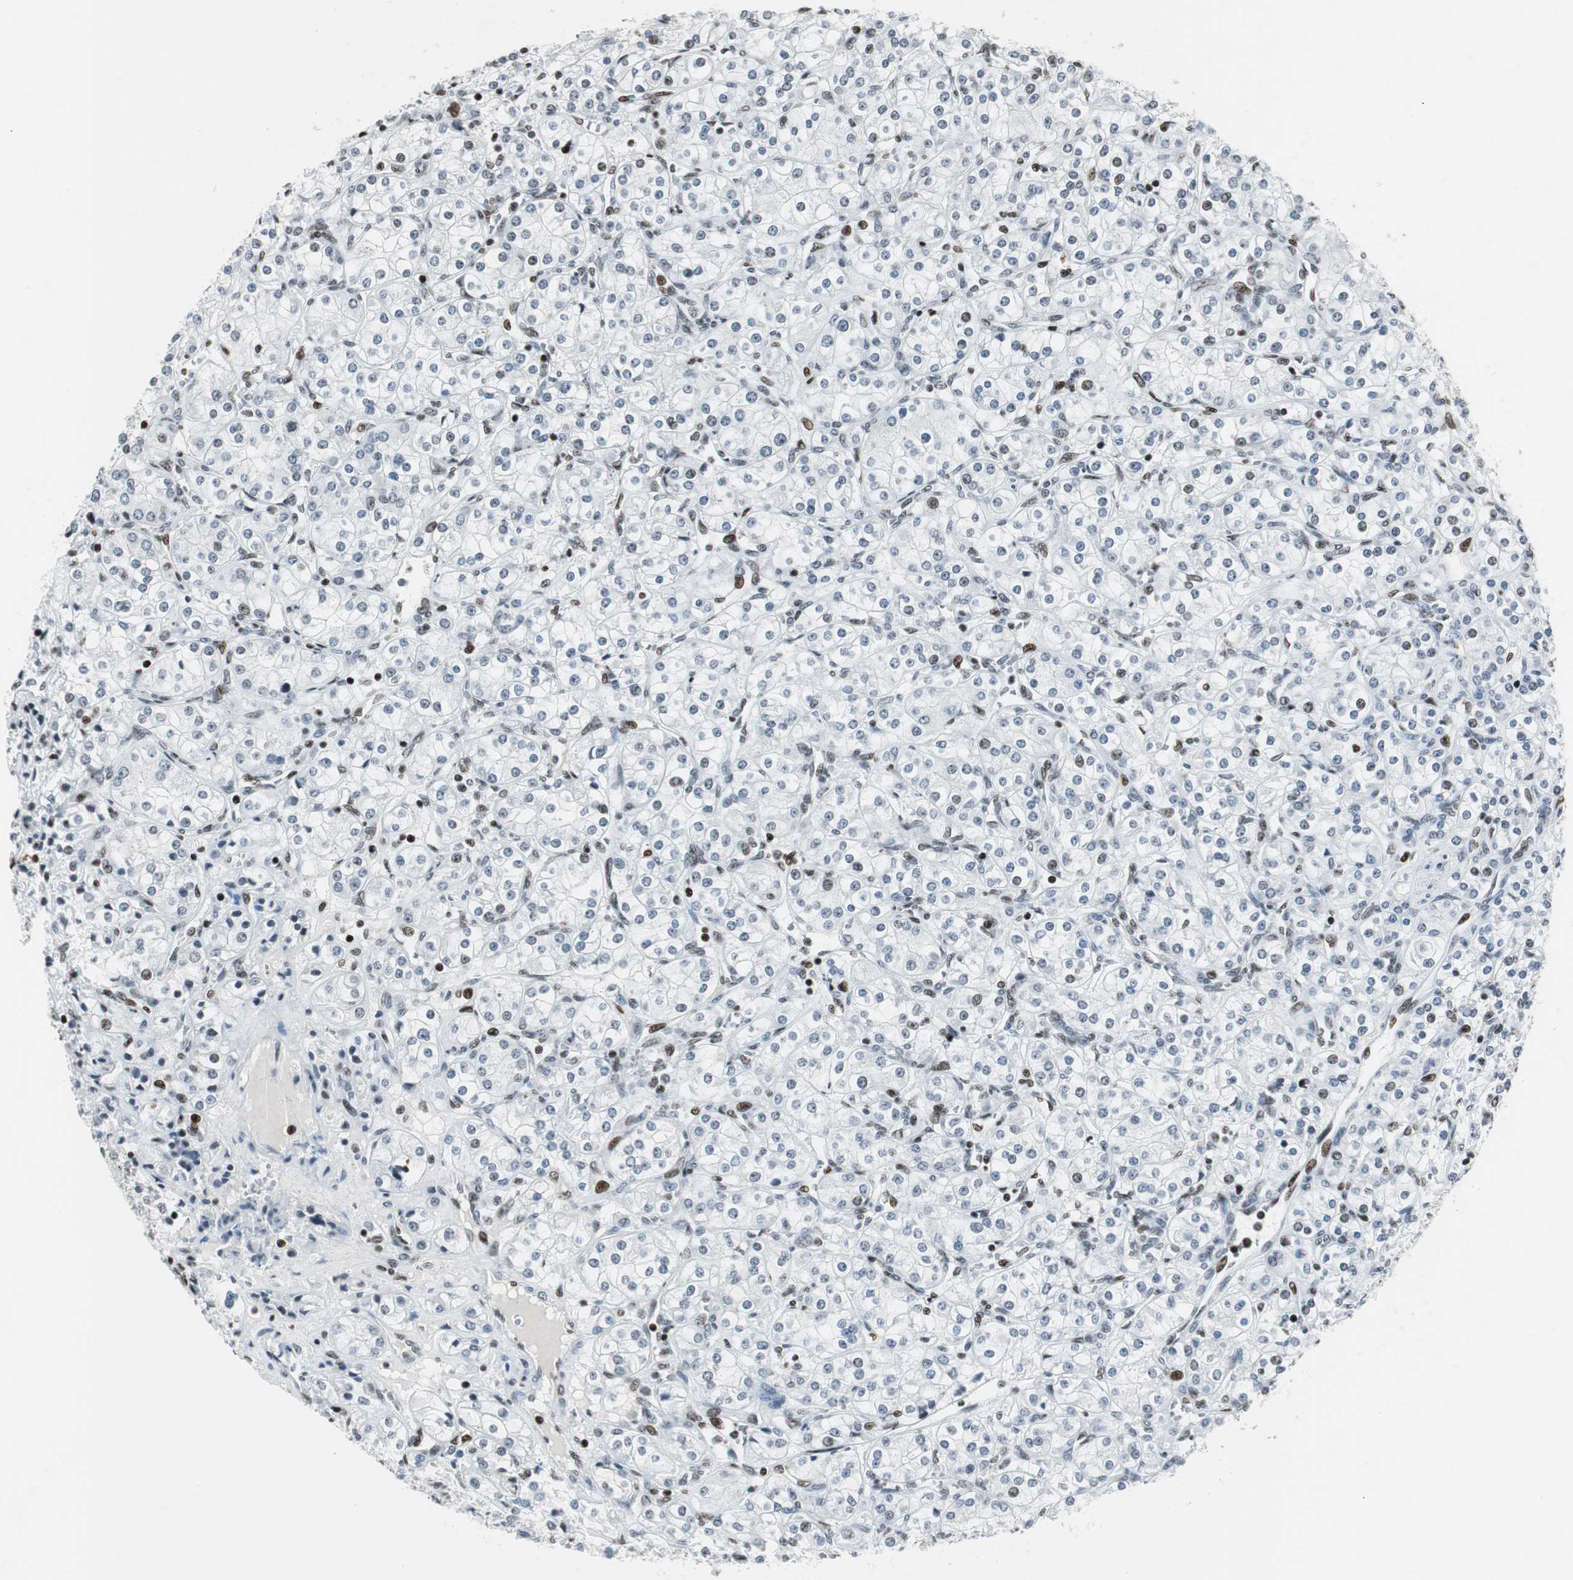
{"staining": {"intensity": "moderate", "quantity": "<25%", "location": "nuclear"}, "tissue": "renal cancer", "cell_type": "Tumor cells", "image_type": "cancer", "snomed": [{"axis": "morphology", "description": "Adenocarcinoma, NOS"}, {"axis": "topography", "description": "Kidney"}], "caption": "Human adenocarcinoma (renal) stained with a protein marker exhibits moderate staining in tumor cells.", "gene": "RBBP4", "patient": {"sex": "male", "age": 77}}